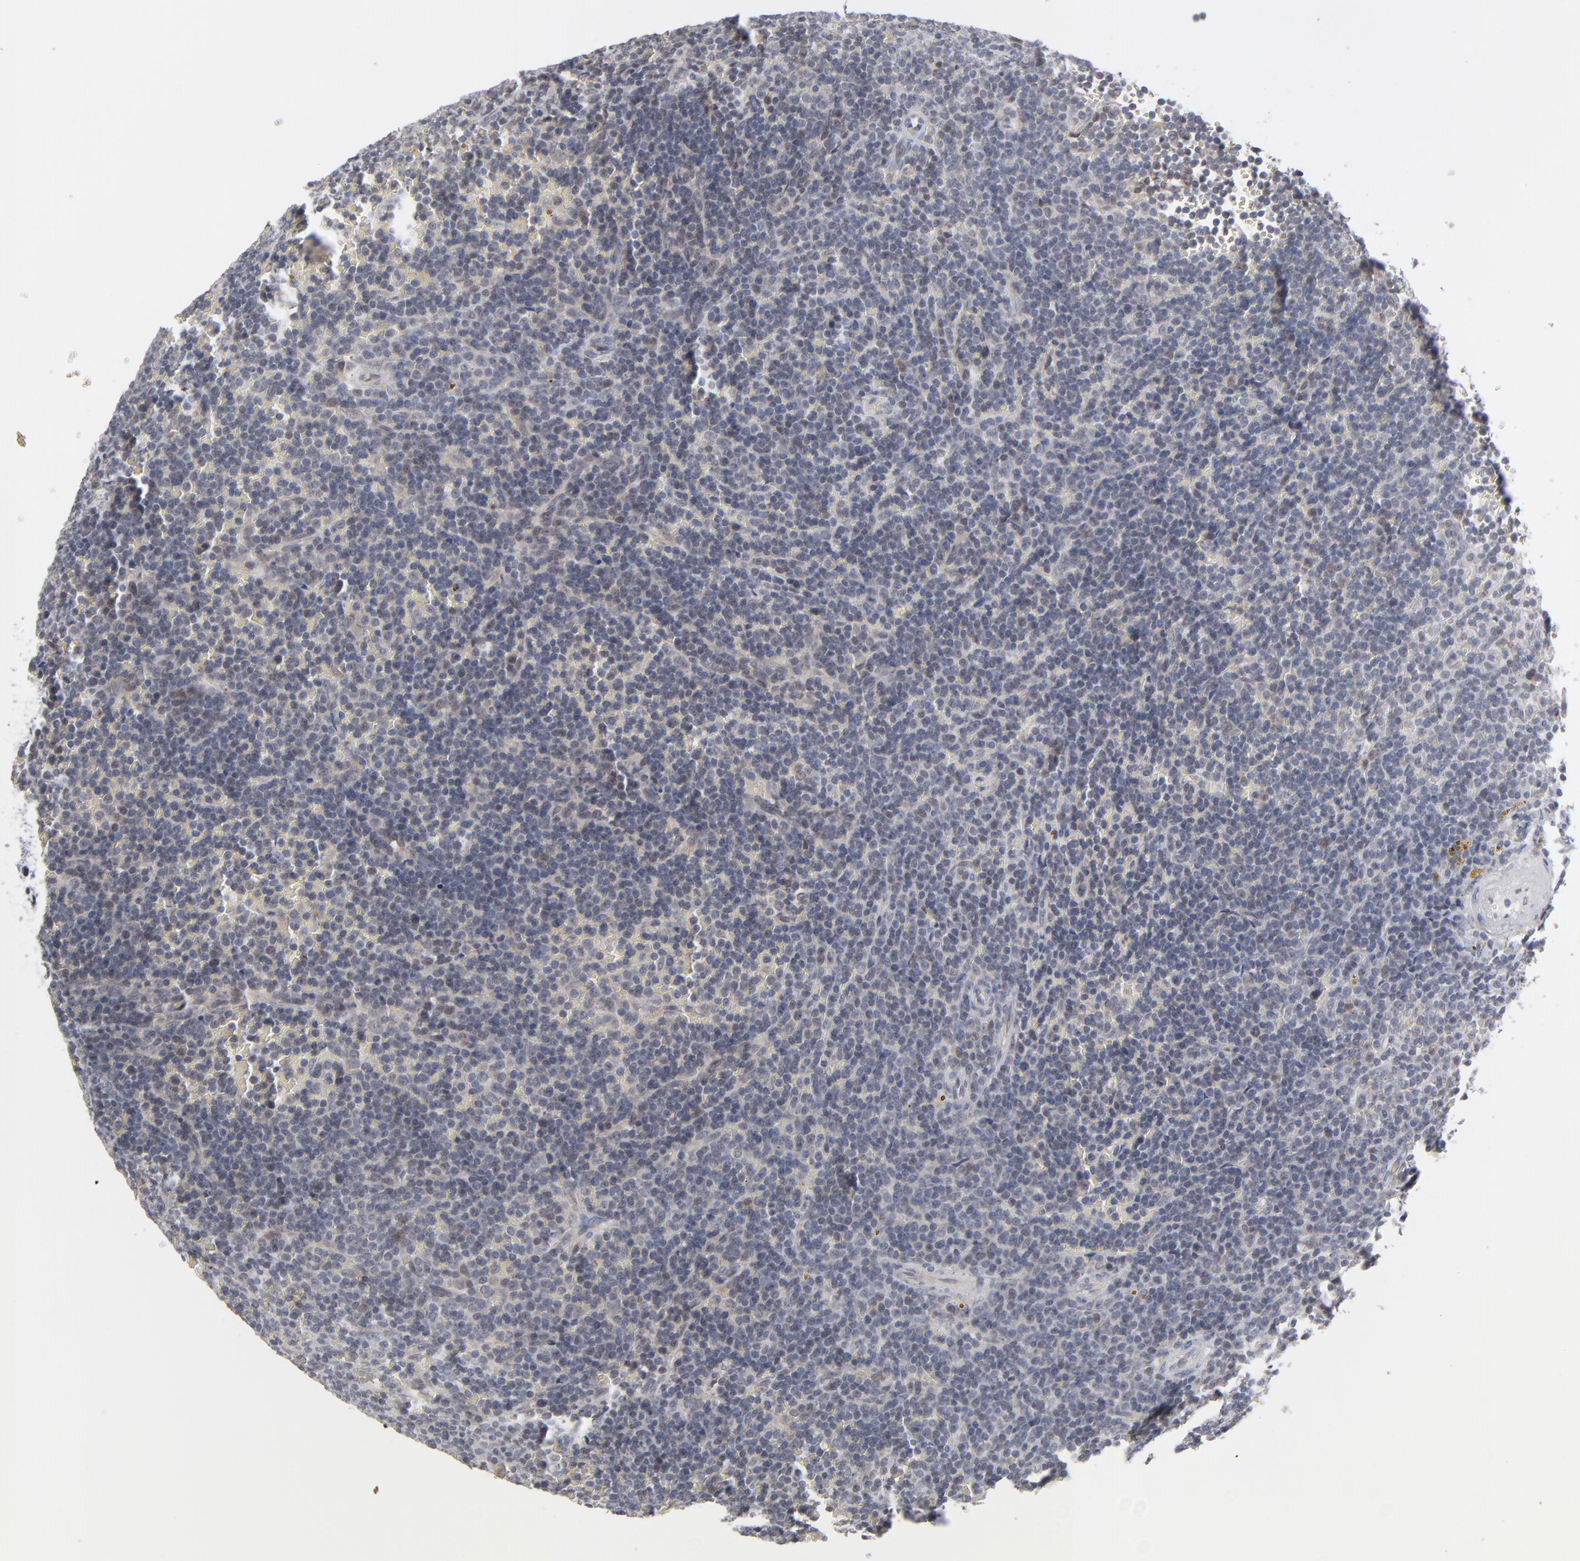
{"staining": {"intensity": "negative", "quantity": "none", "location": "none"}, "tissue": "lymphoma", "cell_type": "Tumor cells", "image_type": "cancer", "snomed": [{"axis": "morphology", "description": "Malignant lymphoma, non-Hodgkin's type, Low grade"}, {"axis": "topography", "description": "Spleen"}], "caption": "High magnification brightfield microscopy of low-grade malignant lymphoma, non-Hodgkin's type stained with DAB (brown) and counterstained with hematoxylin (blue): tumor cells show no significant staining. Nuclei are stained in blue.", "gene": "POF1B", "patient": {"sex": "male", "age": 80}}